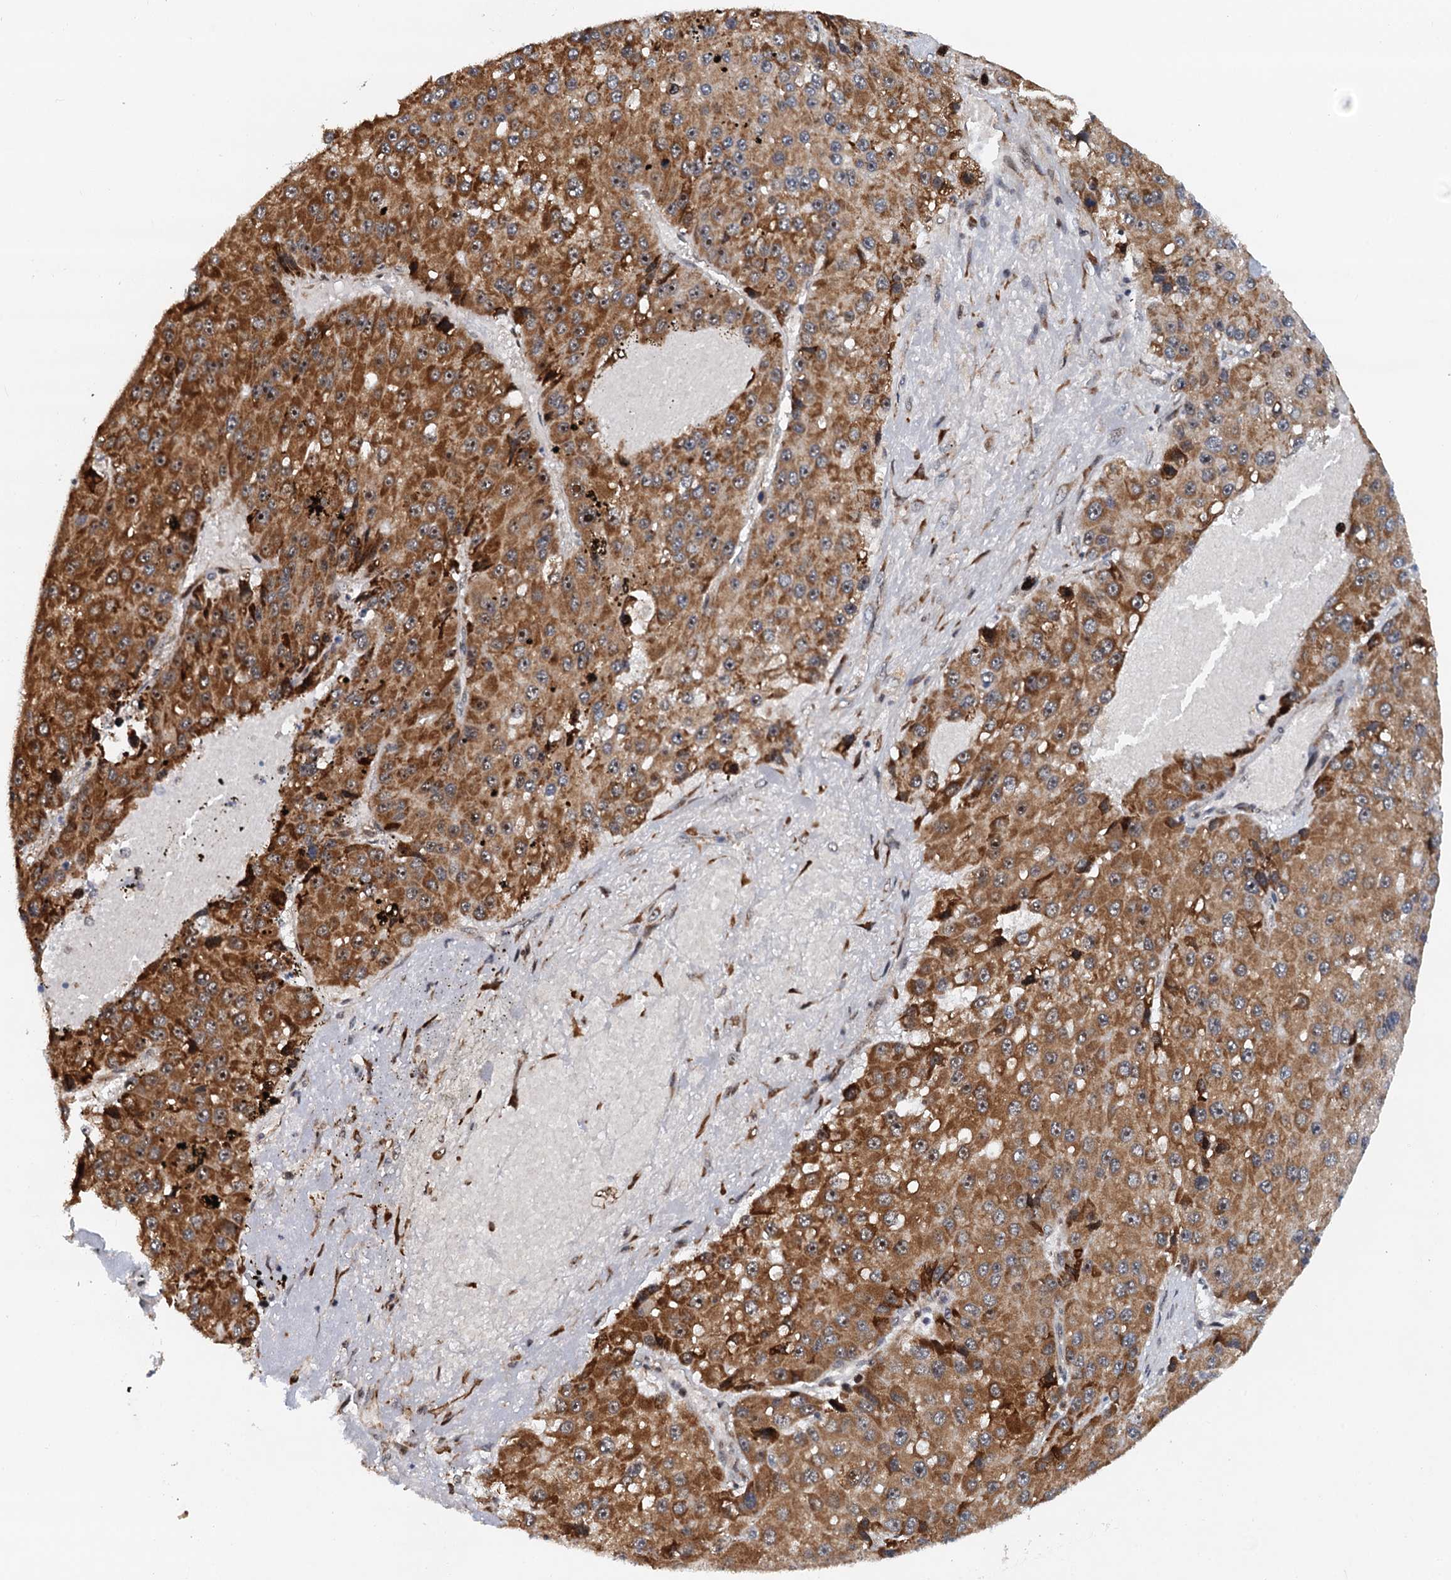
{"staining": {"intensity": "strong", "quantity": ">75%", "location": "cytoplasmic/membranous"}, "tissue": "liver cancer", "cell_type": "Tumor cells", "image_type": "cancer", "snomed": [{"axis": "morphology", "description": "Carcinoma, Hepatocellular, NOS"}, {"axis": "topography", "description": "Liver"}], "caption": "This is an image of IHC staining of liver cancer (hepatocellular carcinoma), which shows strong staining in the cytoplasmic/membranous of tumor cells.", "gene": "DNAJC21", "patient": {"sex": "female", "age": 73}}